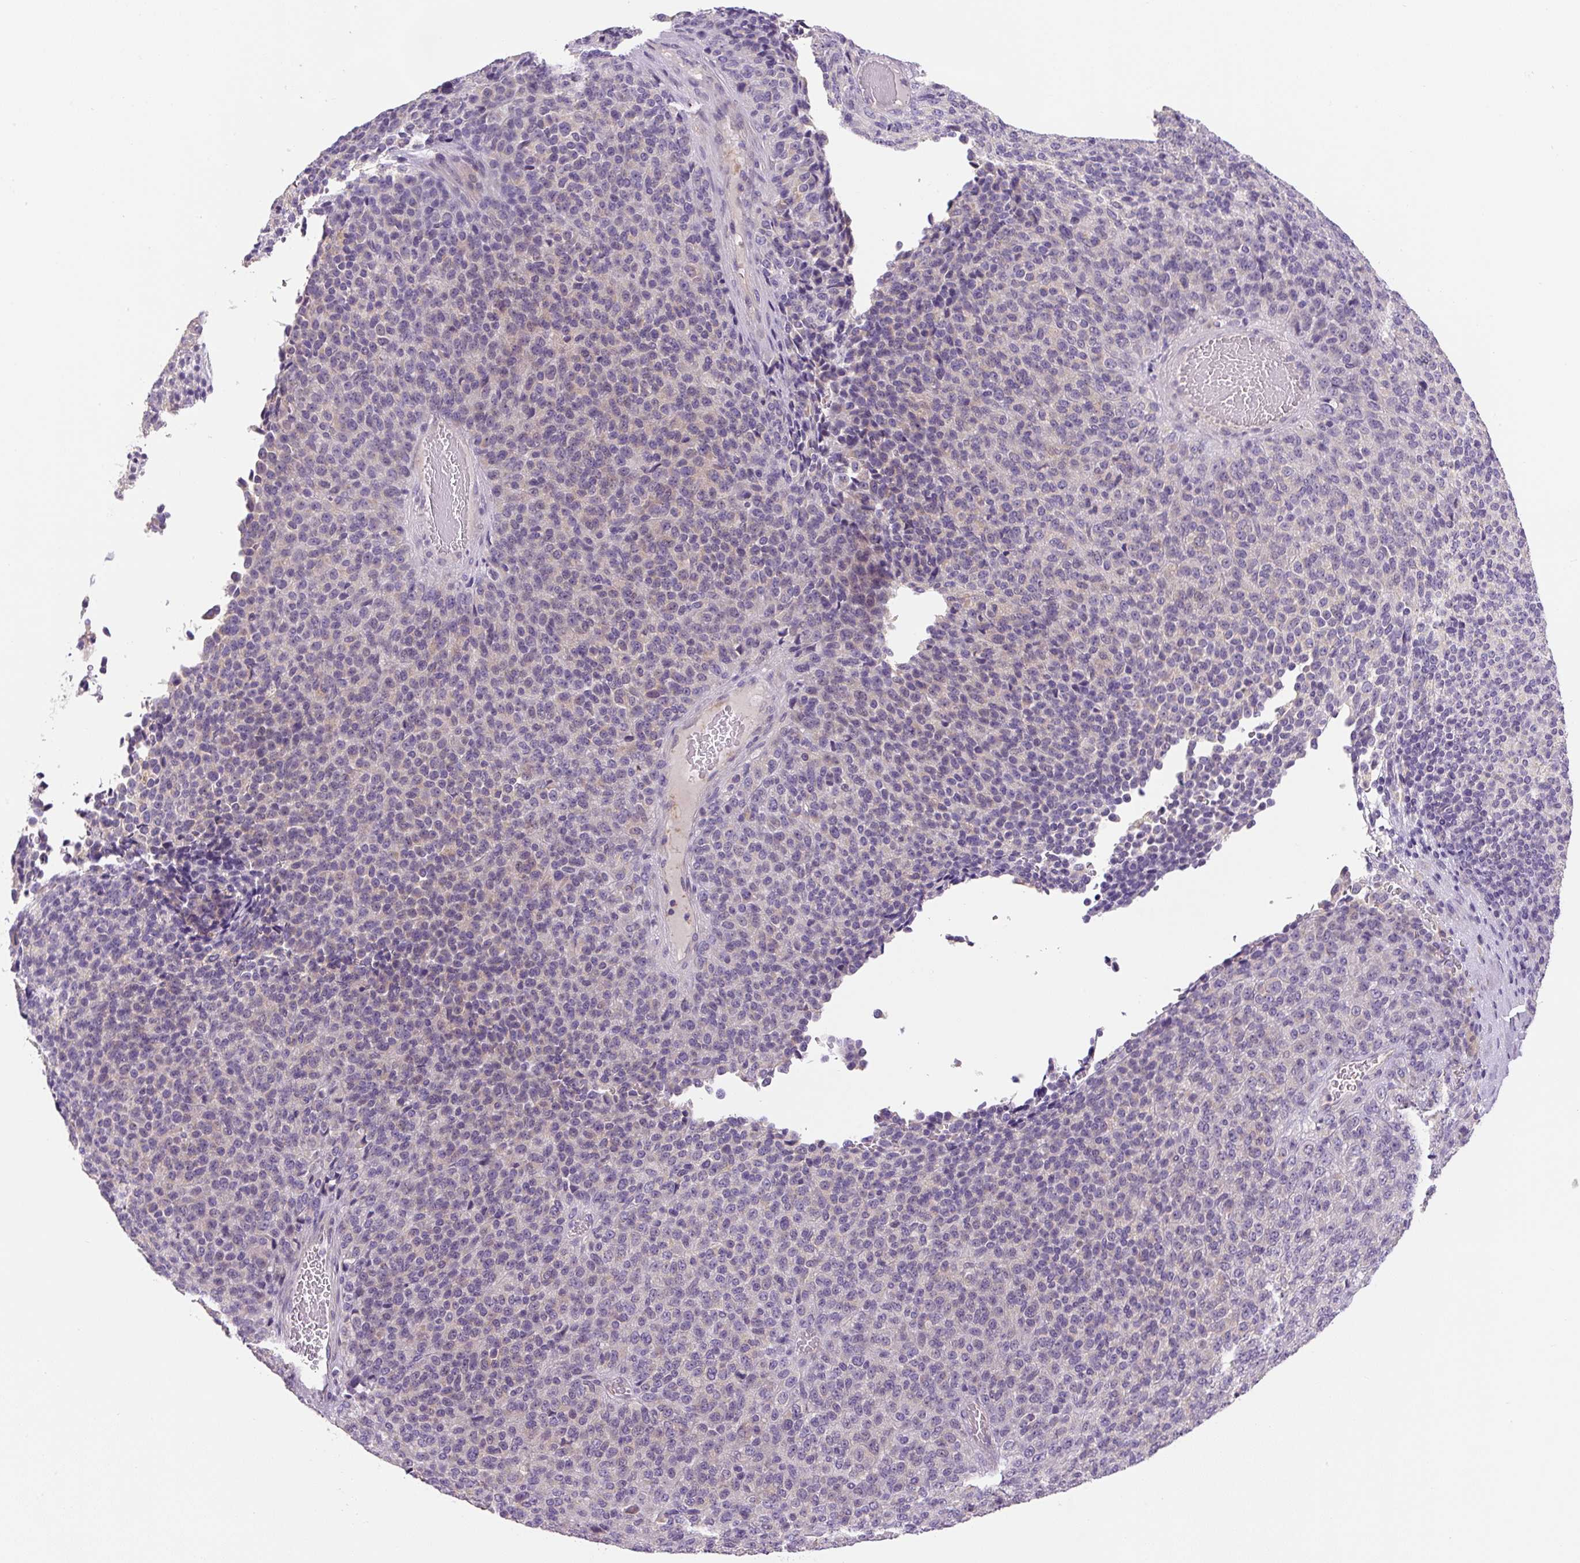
{"staining": {"intensity": "negative", "quantity": "none", "location": "none"}, "tissue": "melanoma", "cell_type": "Tumor cells", "image_type": "cancer", "snomed": [{"axis": "morphology", "description": "Malignant melanoma, Metastatic site"}, {"axis": "topography", "description": "Brain"}], "caption": "An immunohistochemistry micrograph of melanoma is shown. There is no staining in tumor cells of melanoma.", "gene": "UBL3", "patient": {"sex": "female", "age": 56}}